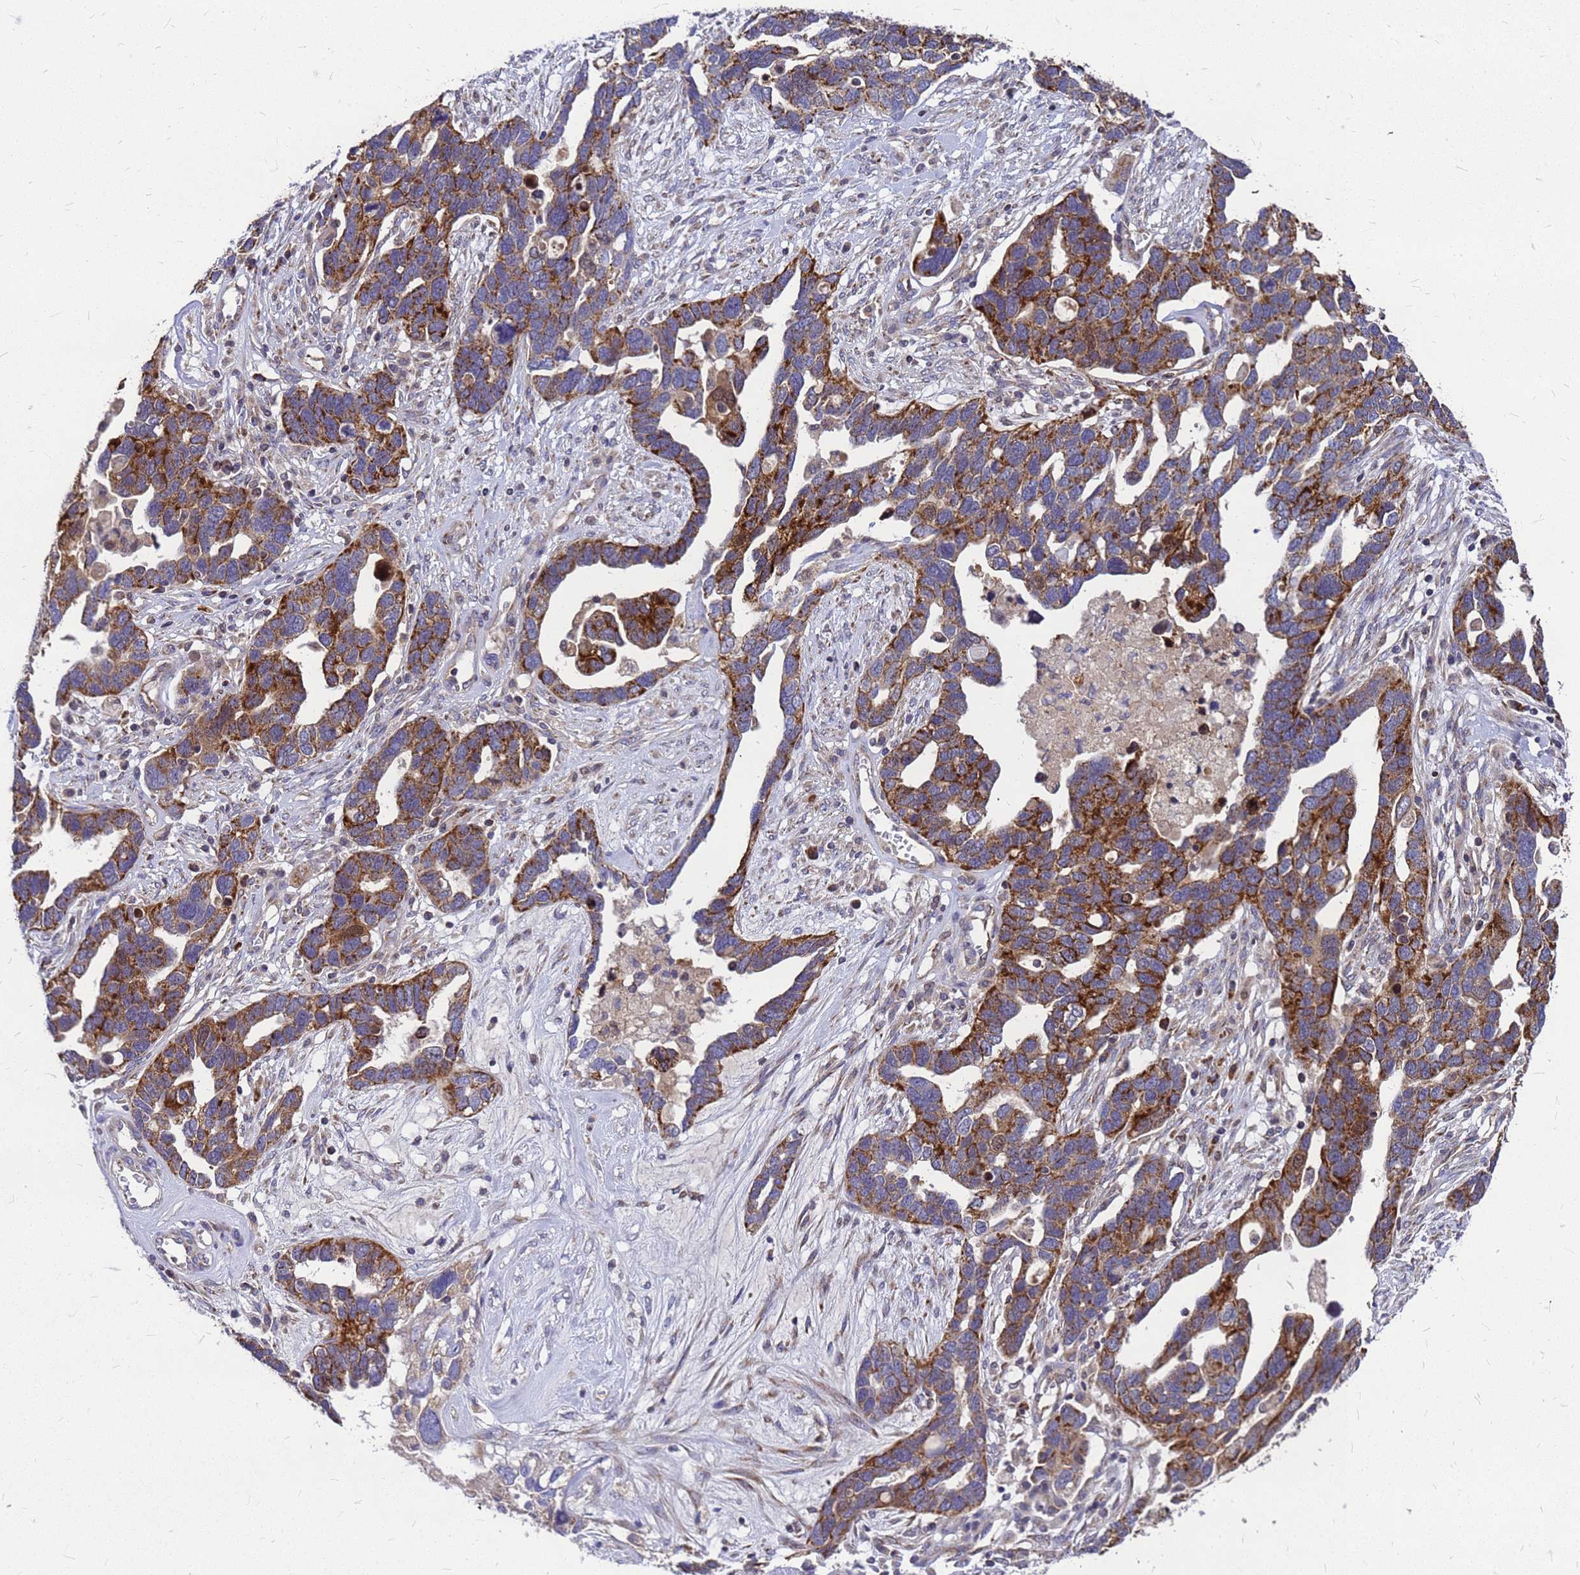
{"staining": {"intensity": "moderate", "quantity": ">75%", "location": "cytoplasmic/membranous"}, "tissue": "ovarian cancer", "cell_type": "Tumor cells", "image_type": "cancer", "snomed": [{"axis": "morphology", "description": "Cystadenocarcinoma, serous, NOS"}, {"axis": "topography", "description": "Ovary"}], "caption": "Moderate cytoplasmic/membranous positivity for a protein is seen in approximately >75% of tumor cells of ovarian cancer (serous cystadenocarcinoma) using immunohistochemistry.", "gene": "CMC4", "patient": {"sex": "female", "age": 54}}